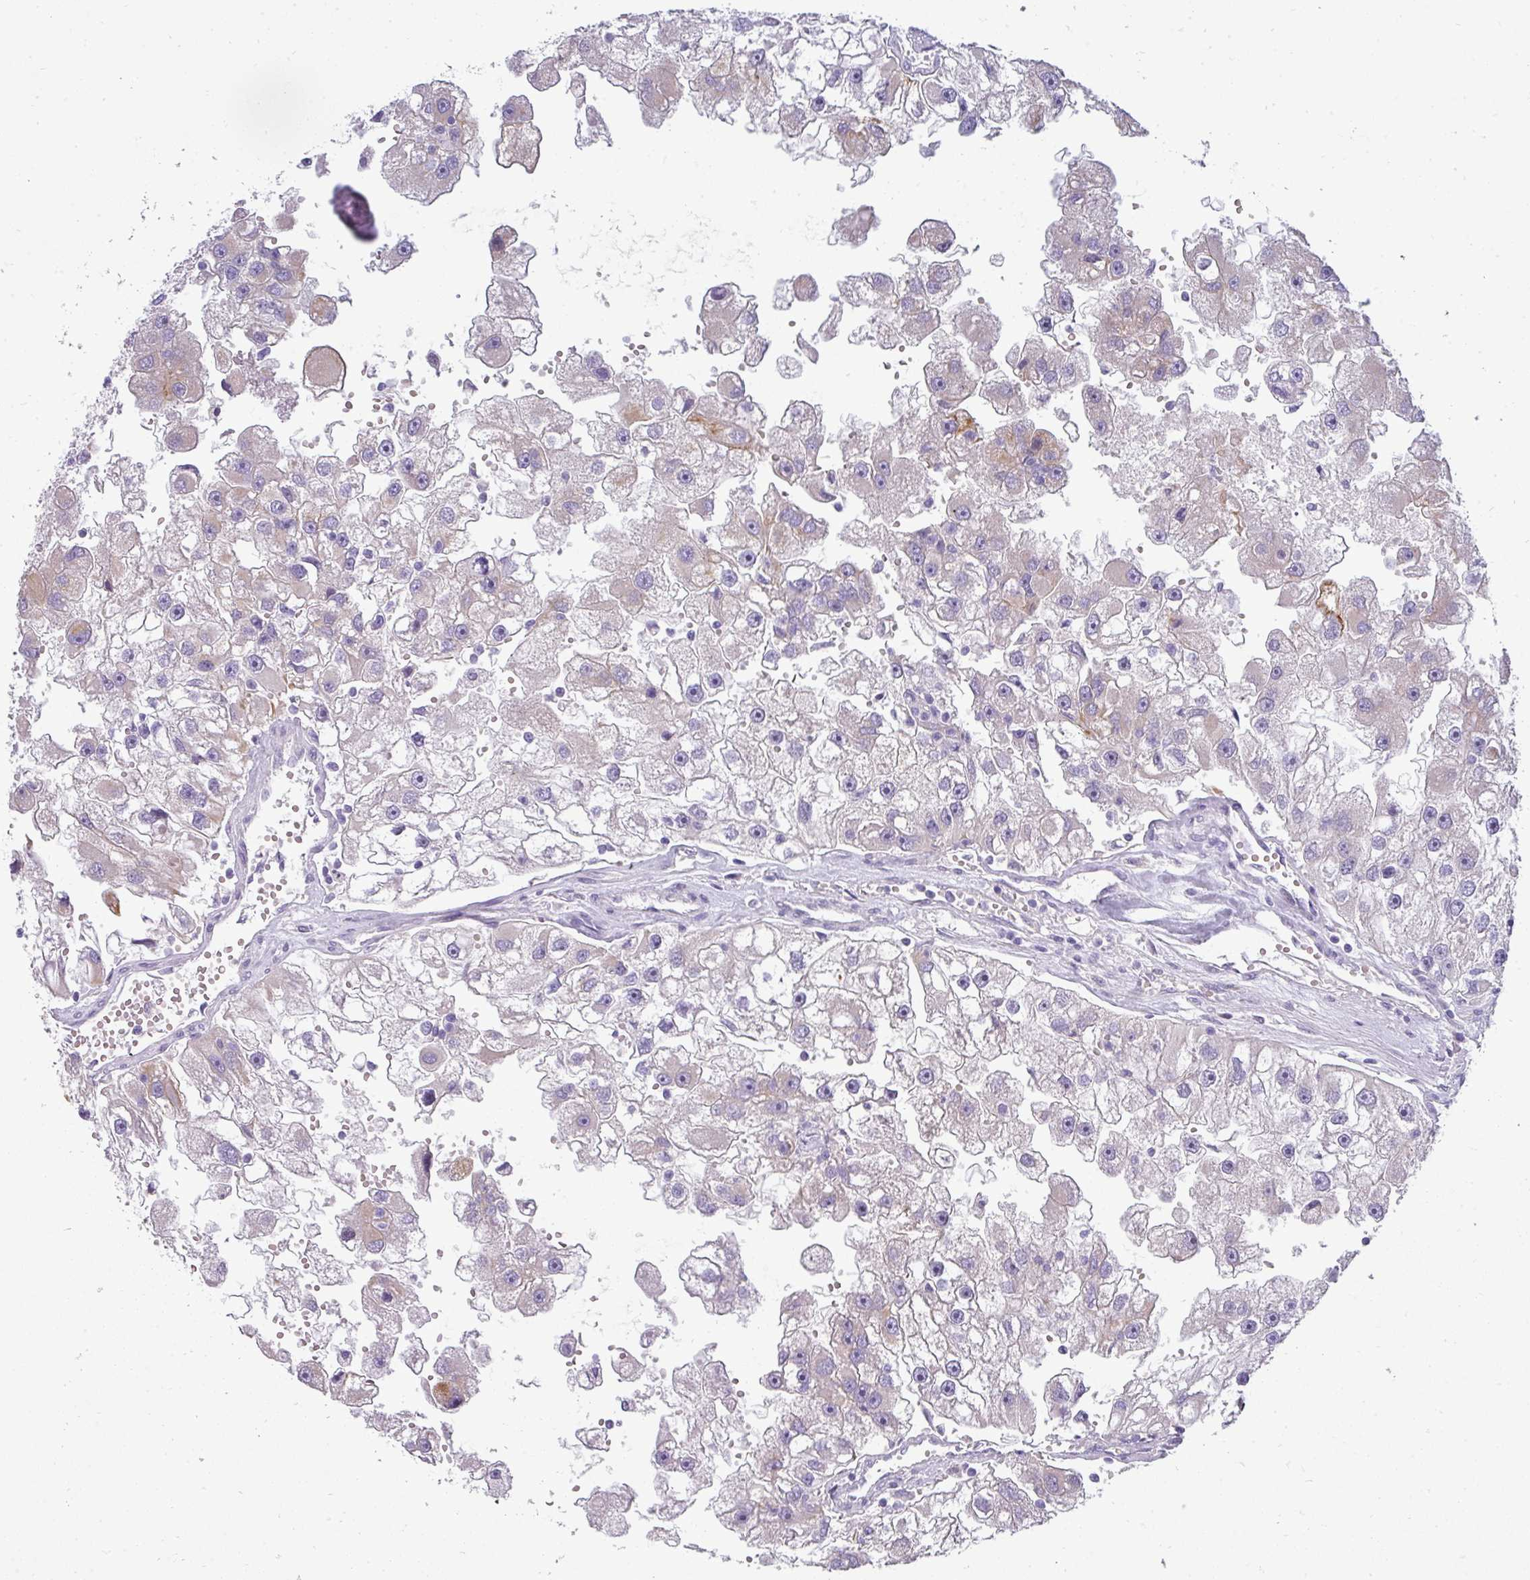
{"staining": {"intensity": "weak", "quantity": "<25%", "location": "cytoplasmic/membranous"}, "tissue": "renal cancer", "cell_type": "Tumor cells", "image_type": "cancer", "snomed": [{"axis": "morphology", "description": "Adenocarcinoma, NOS"}, {"axis": "topography", "description": "Kidney"}], "caption": "Tumor cells are negative for protein expression in human renal adenocarcinoma.", "gene": "ASXL3", "patient": {"sex": "male", "age": 63}}